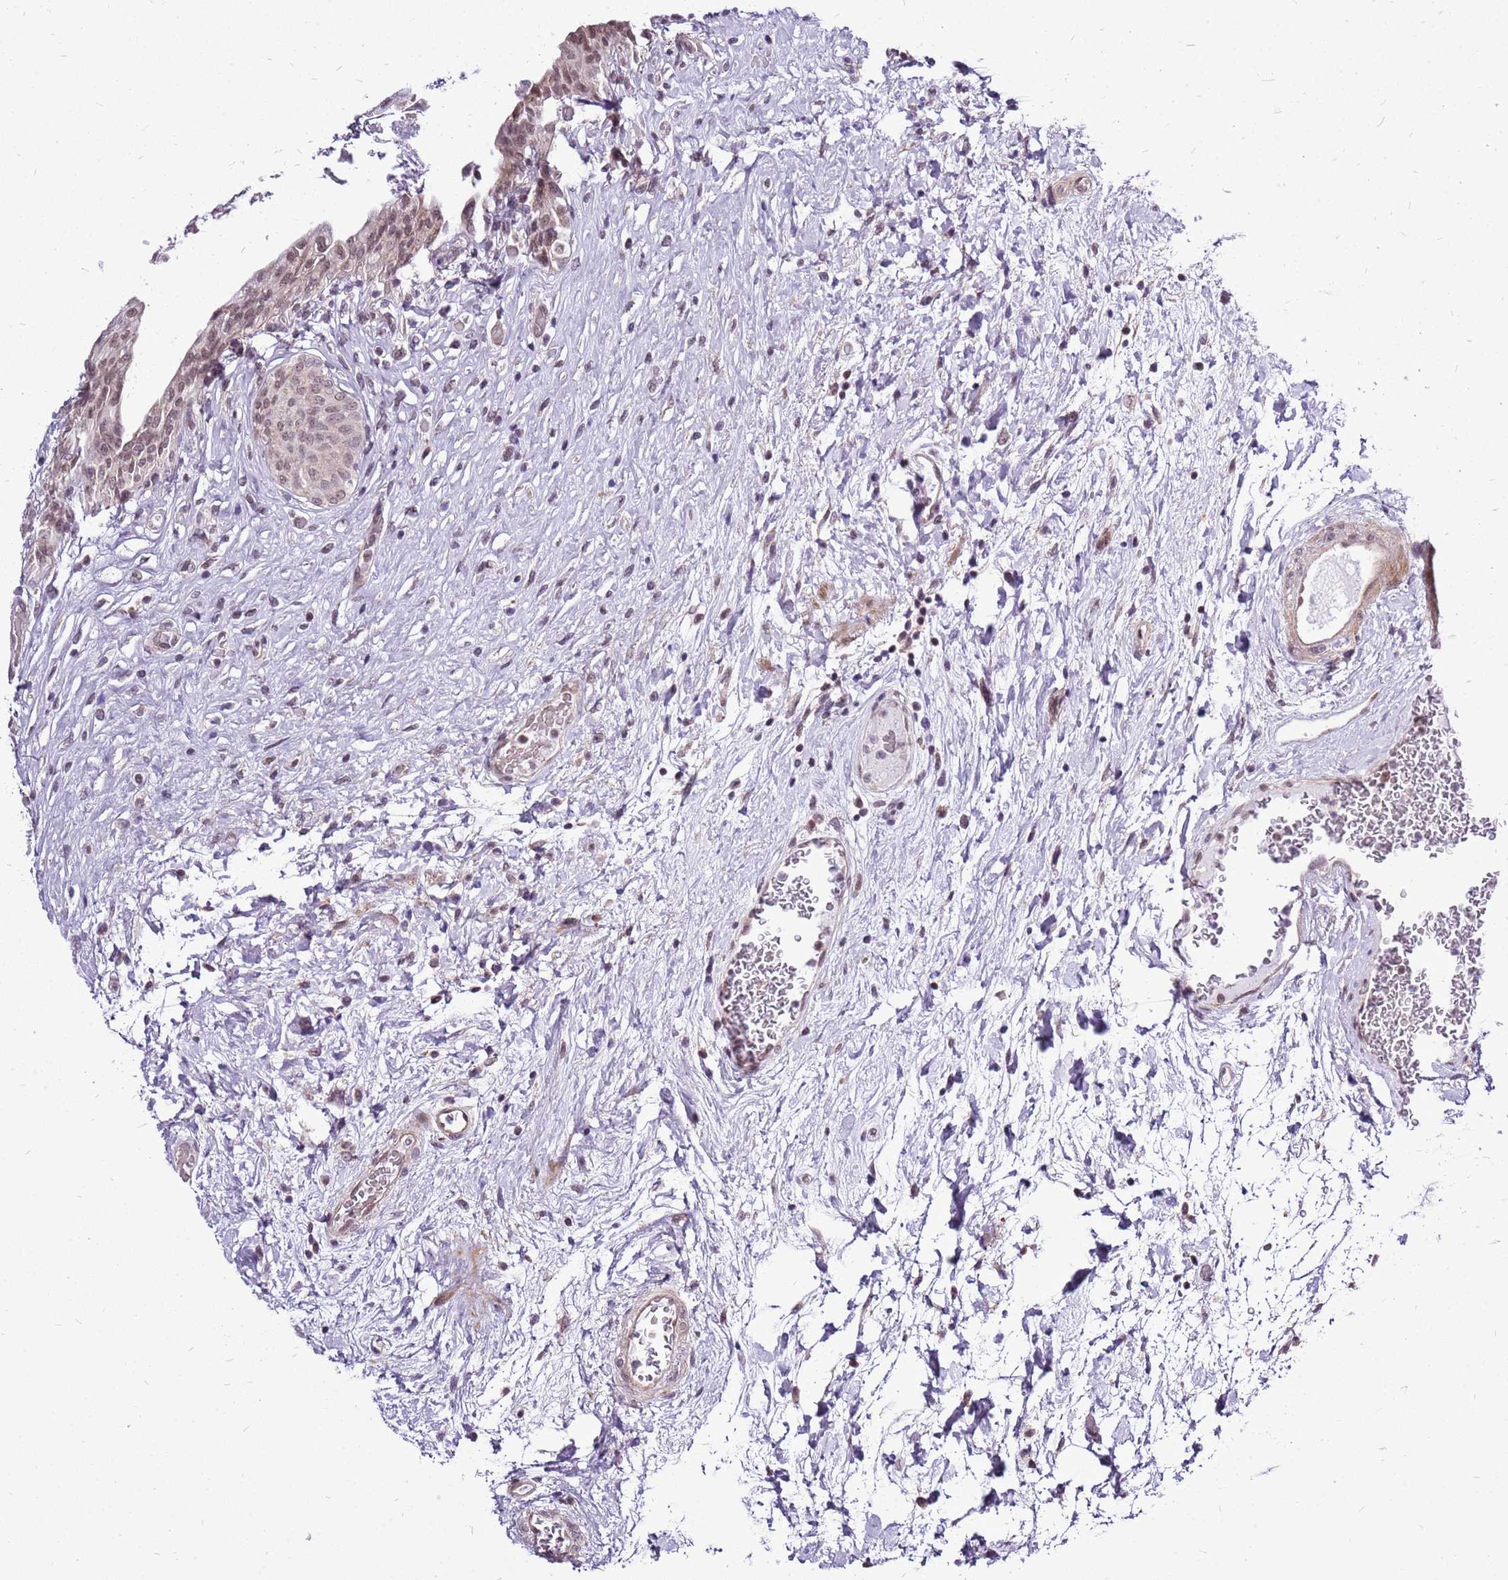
{"staining": {"intensity": "moderate", "quantity": ">75%", "location": "nuclear"}, "tissue": "urinary bladder", "cell_type": "Urothelial cells", "image_type": "normal", "snomed": [{"axis": "morphology", "description": "Normal tissue, NOS"}, {"axis": "topography", "description": "Urinary bladder"}], "caption": "Immunohistochemical staining of unremarkable human urinary bladder demonstrates medium levels of moderate nuclear positivity in approximately >75% of urothelial cells. (brown staining indicates protein expression, while blue staining denotes nuclei).", "gene": "CCDC166", "patient": {"sex": "male", "age": 74}}